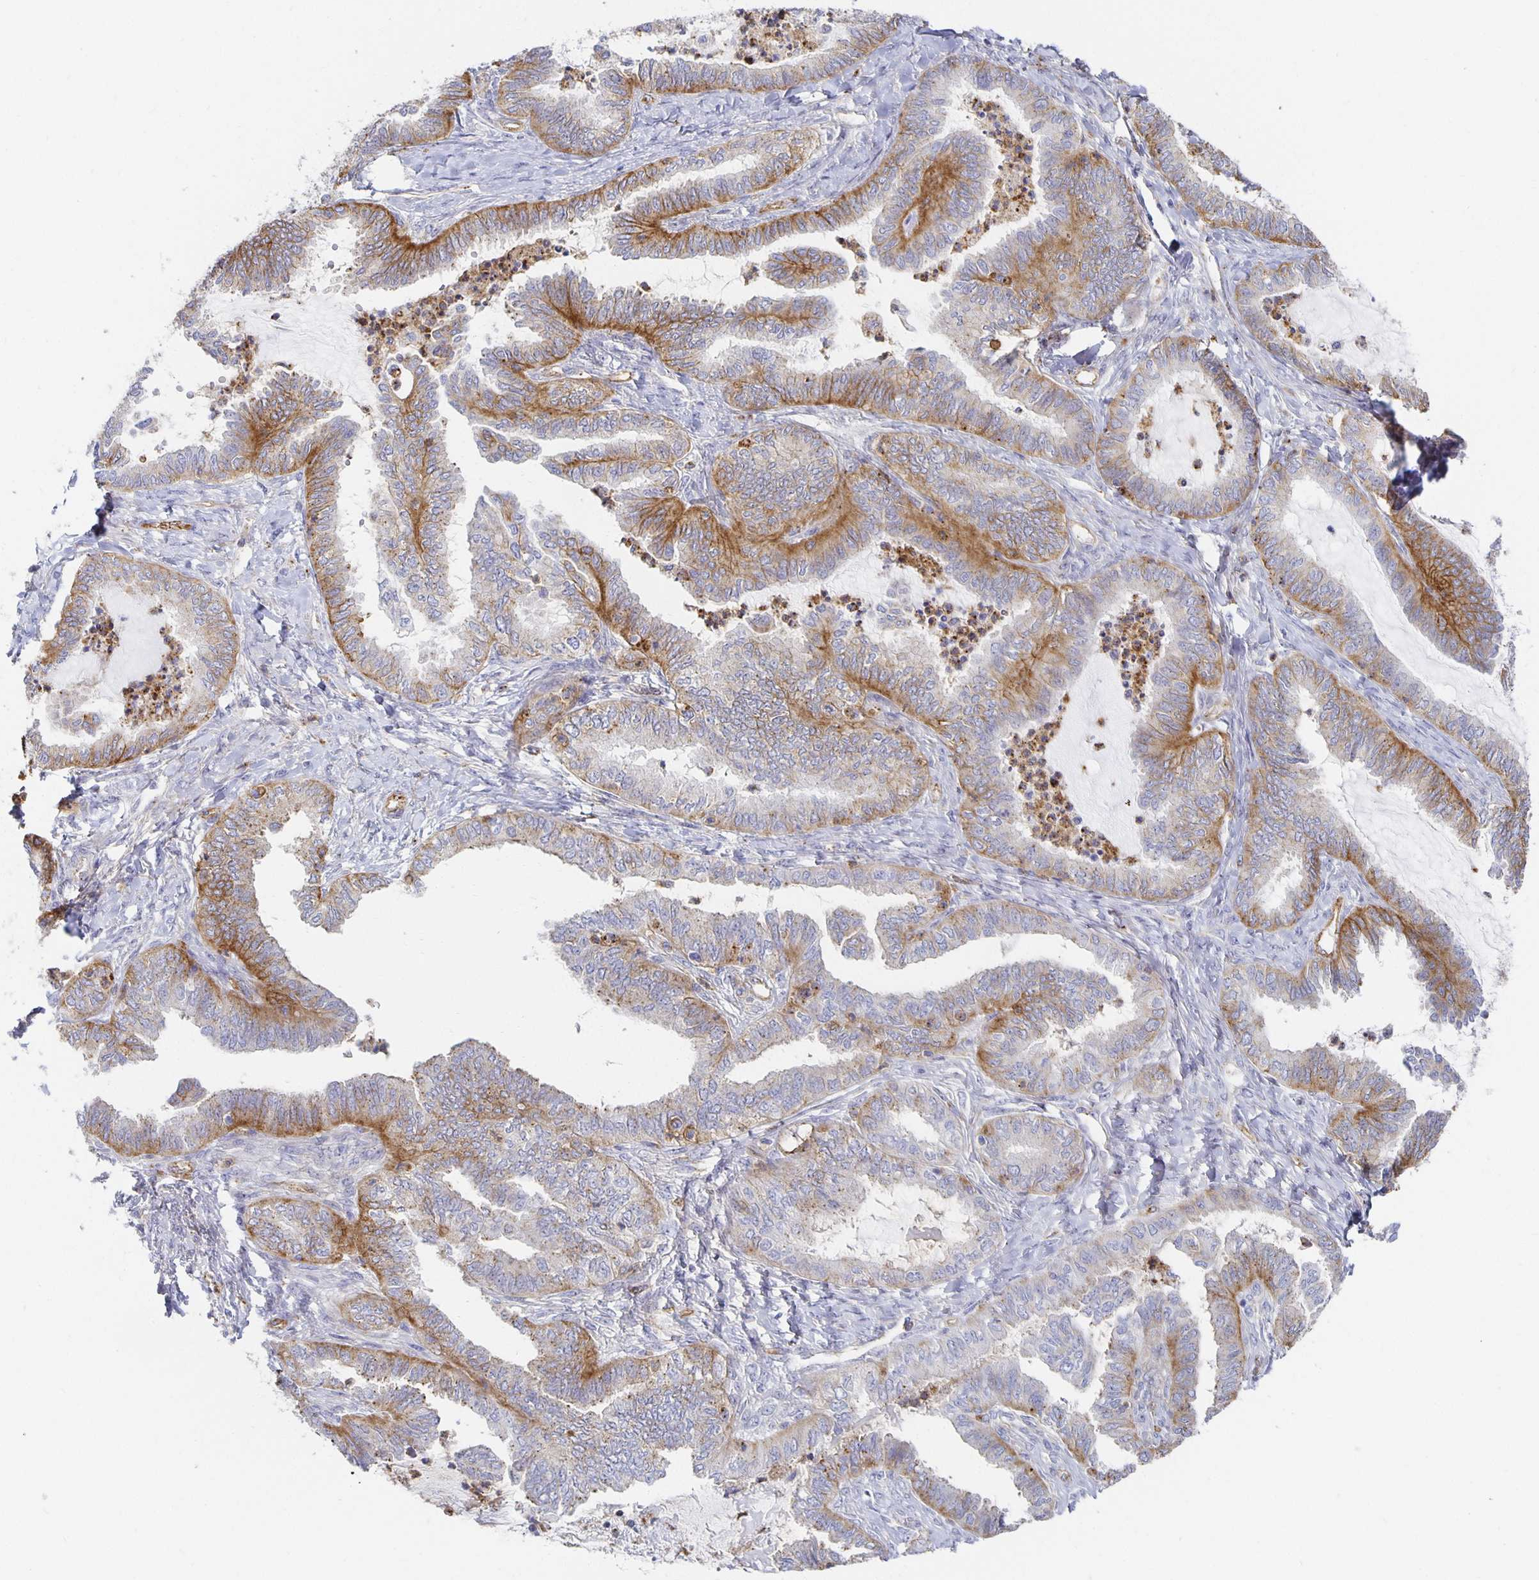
{"staining": {"intensity": "moderate", "quantity": "25%-75%", "location": "cytoplasmic/membranous"}, "tissue": "ovarian cancer", "cell_type": "Tumor cells", "image_type": "cancer", "snomed": [{"axis": "morphology", "description": "Carcinoma, endometroid"}, {"axis": "topography", "description": "Ovary"}], "caption": "IHC of human ovarian endometroid carcinoma shows medium levels of moderate cytoplasmic/membranous expression in about 25%-75% of tumor cells.", "gene": "TAAR1", "patient": {"sex": "female", "age": 70}}